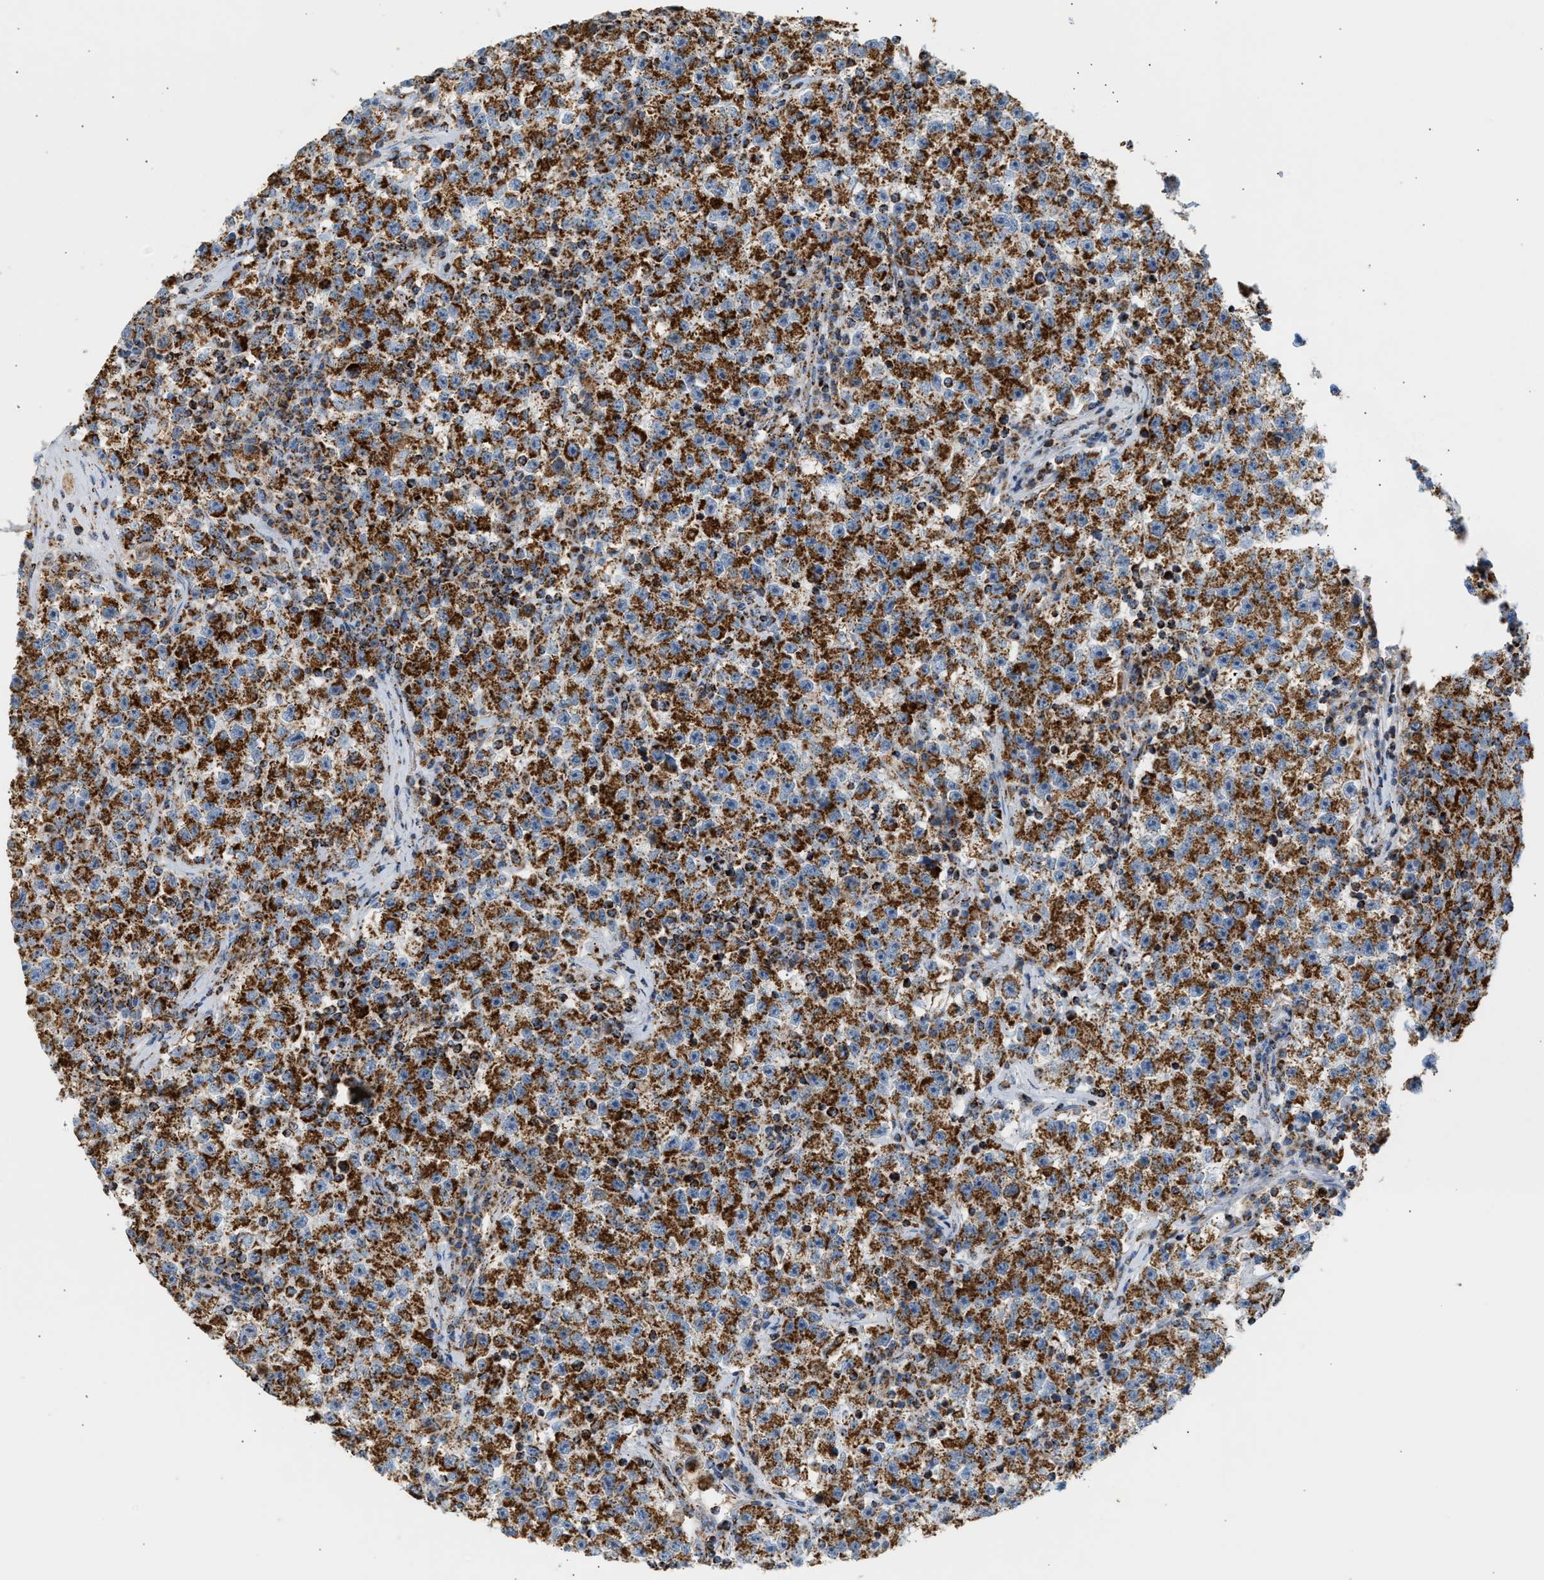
{"staining": {"intensity": "strong", "quantity": ">75%", "location": "cytoplasmic/membranous"}, "tissue": "testis cancer", "cell_type": "Tumor cells", "image_type": "cancer", "snomed": [{"axis": "morphology", "description": "Seminoma, NOS"}, {"axis": "topography", "description": "Testis"}], "caption": "Immunohistochemistry (IHC) of seminoma (testis) exhibits high levels of strong cytoplasmic/membranous staining in approximately >75% of tumor cells.", "gene": "OGDH", "patient": {"sex": "male", "age": 22}}